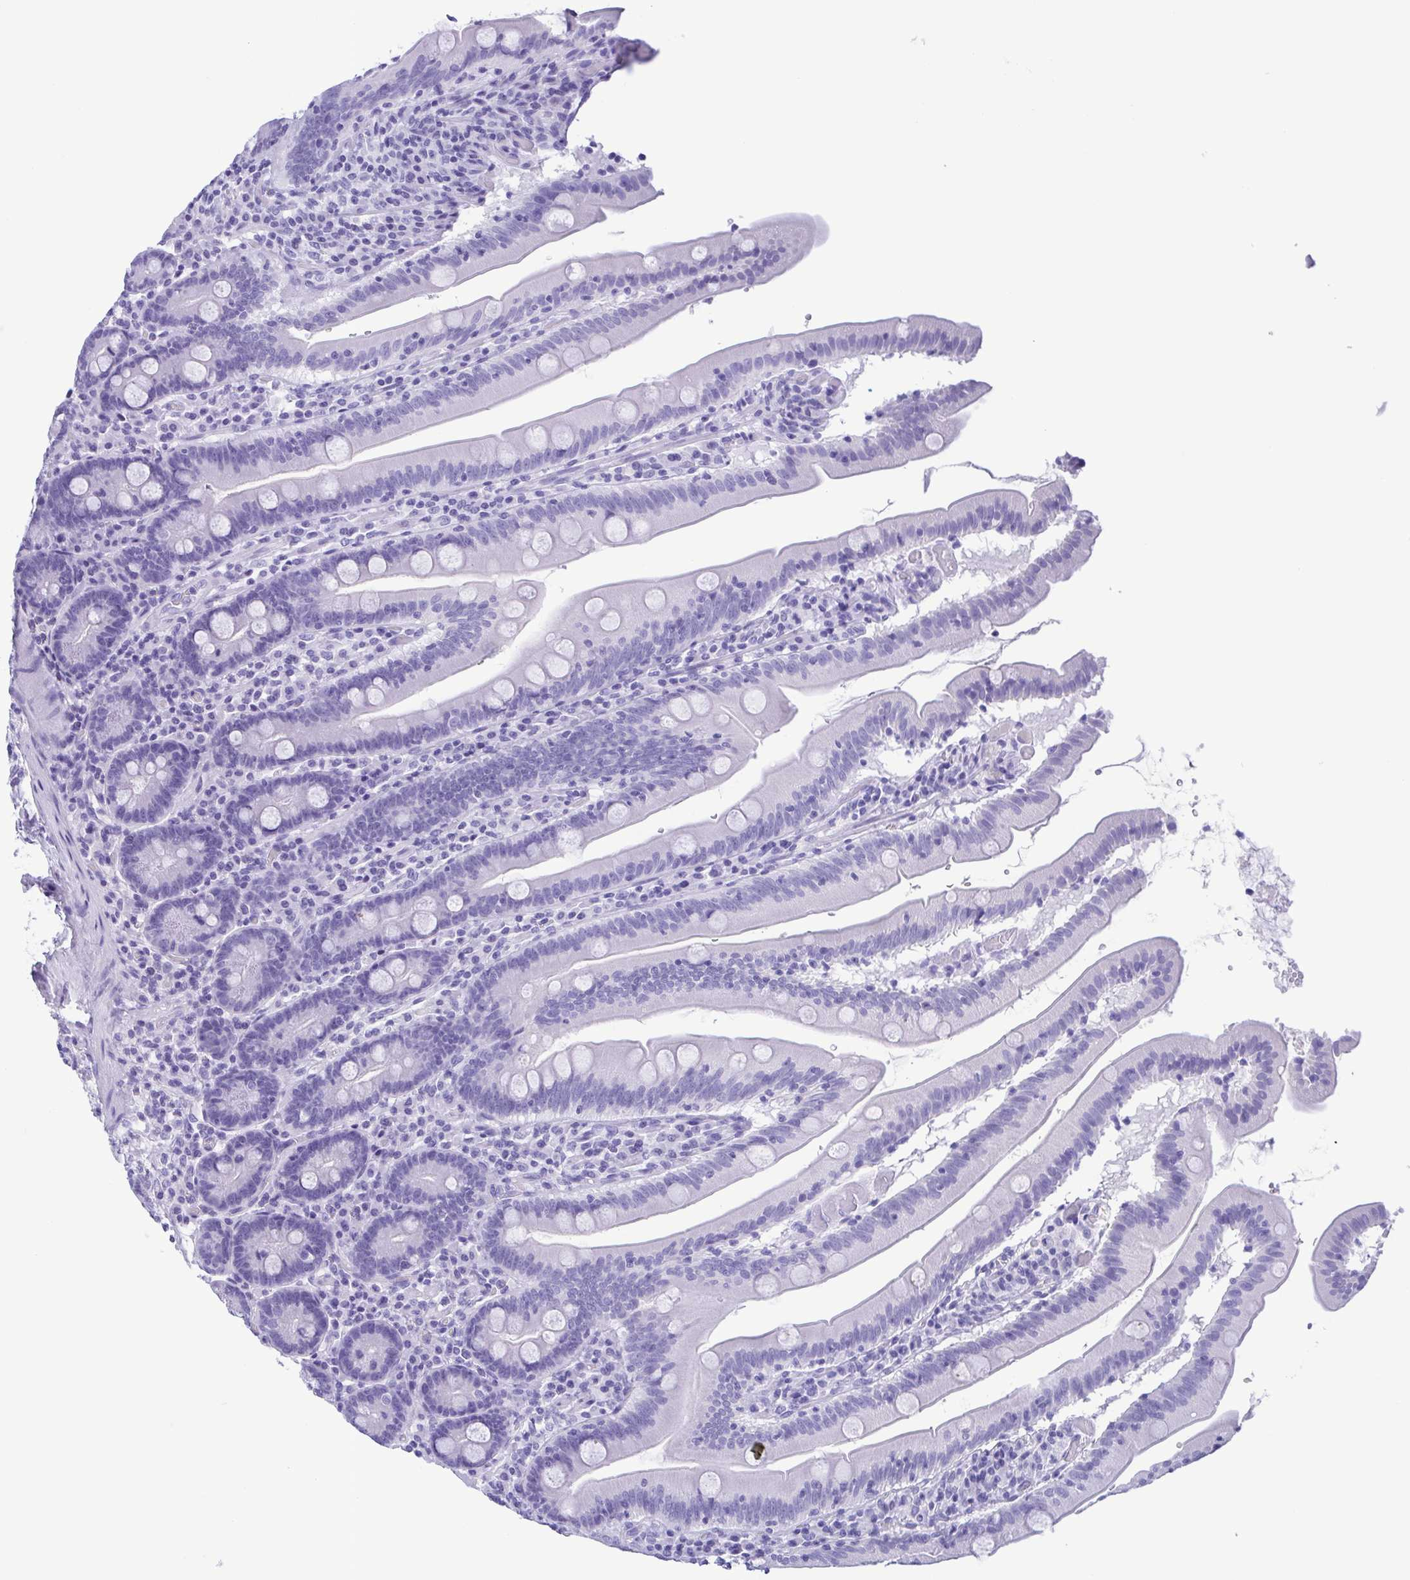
{"staining": {"intensity": "negative", "quantity": "none", "location": "none"}, "tissue": "small intestine", "cell_type": "Glandular cells", "image_type": "normal", "snomed": [{"axis": "morphology", "description": "Normal tissue, NOS"}, {"axis": "topography", "description": "Small intestine"}], "caption": "DAB (3,3'-diaminobenzidine) immunohistochemical staining of unremarkable small intestine shows no significant staining in glandular cells. The staining was performed using DAB (3,3'-diaminobenzidine) to visualize the protein expression in brown, while the nuclei were stained in blue with hematoxylin (Magnification: 20x).", "gene": "TSPY10", "patient": {"sex": "male", "age": 37}}